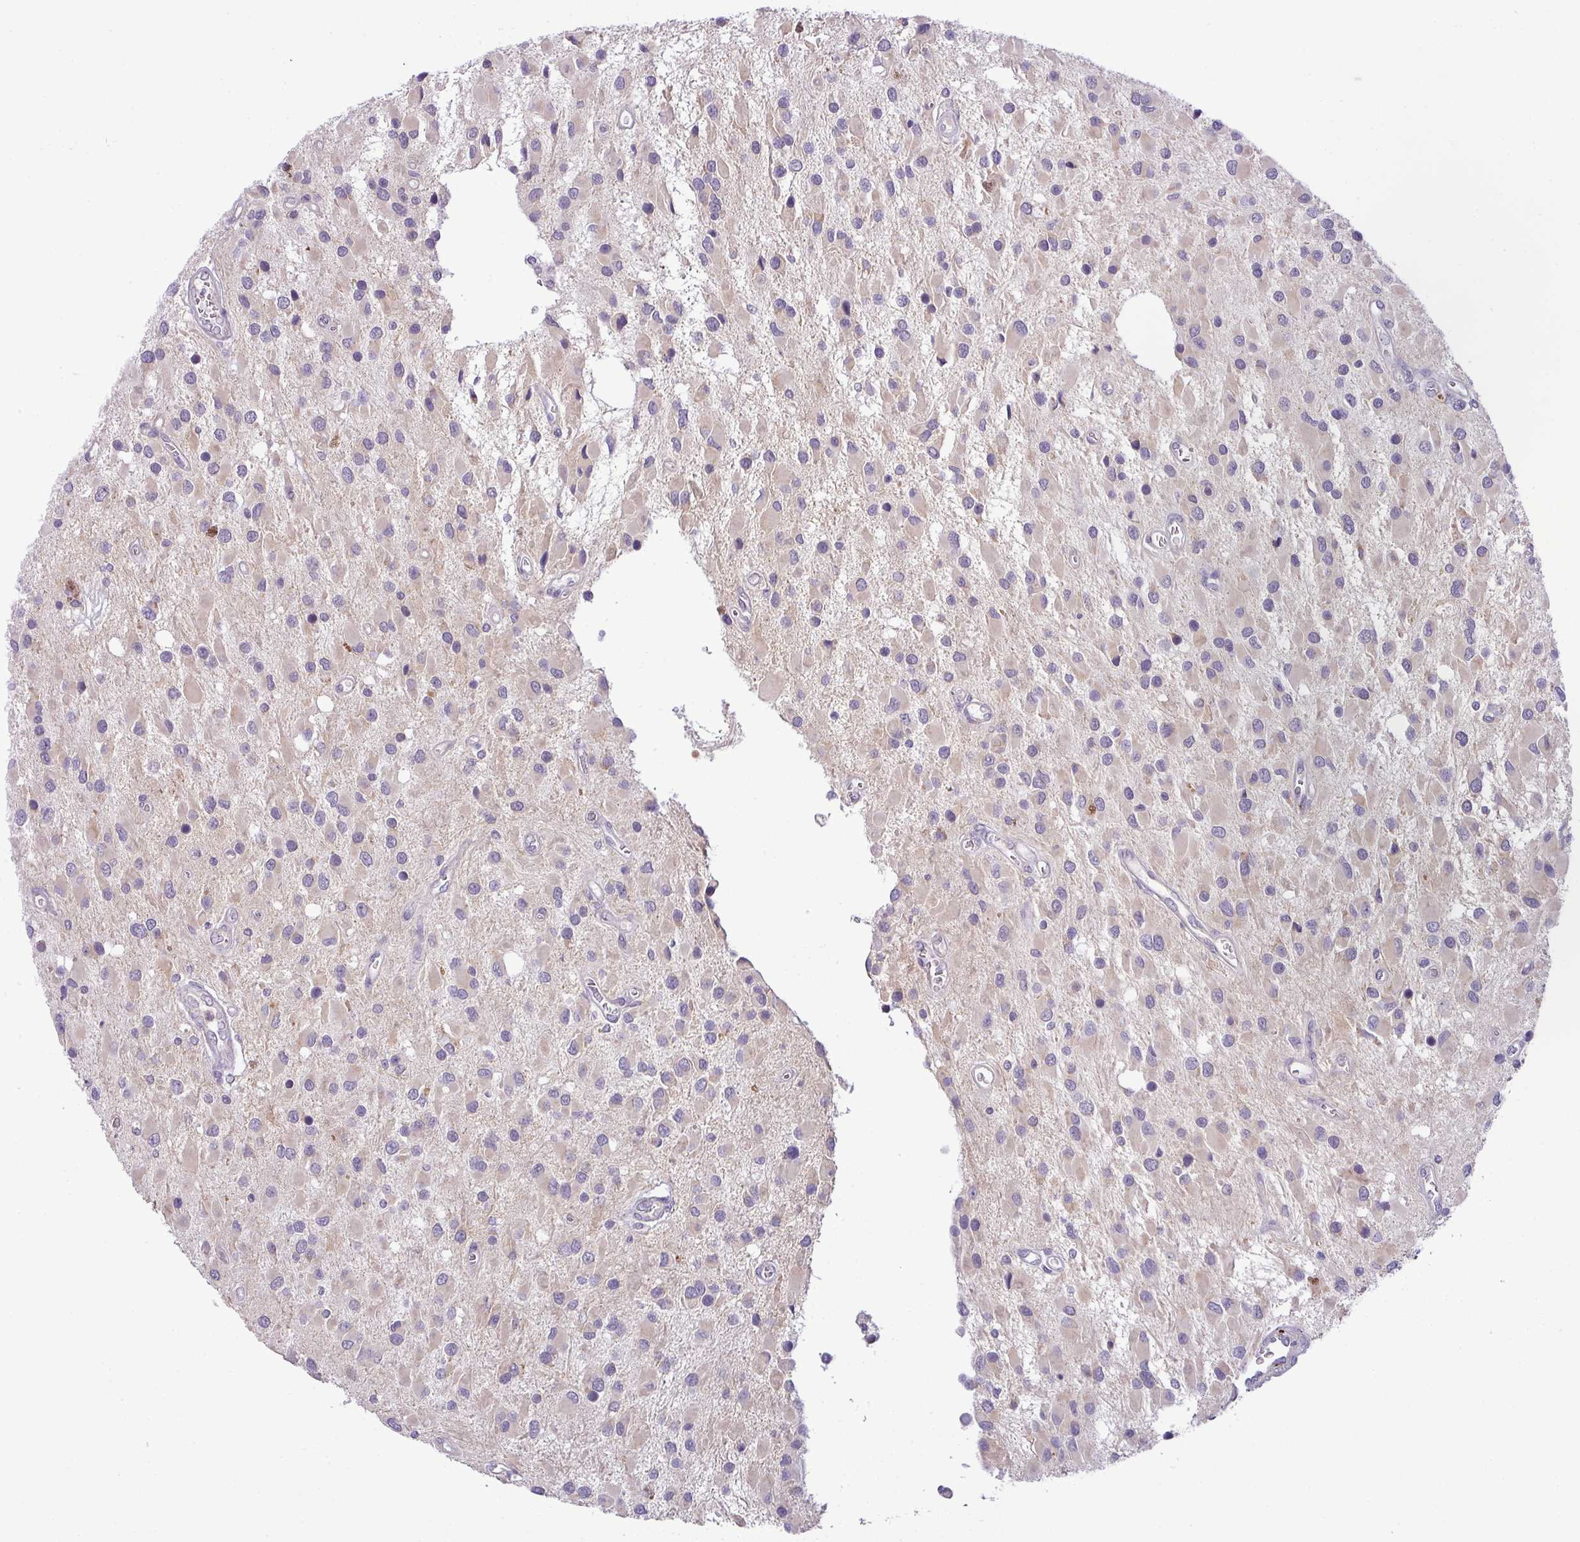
{"staining": {"intensity": "negative", "quantity": "none", "location": "none"}, "tissue": "glioma", "cell_type": "Tumor cells", "image_type": "cancer", "snomed": [{"axis": "morphology", "description": "Glioma, malignant, High grade"}, {"axis": "topography", "description": "Brain"}], "caption": "The histopathology image displays no staining of tumor cells in malignant high-grade glioma.", "gene": "HBEGF", "patient": {"sex": "male", "age": 53}}